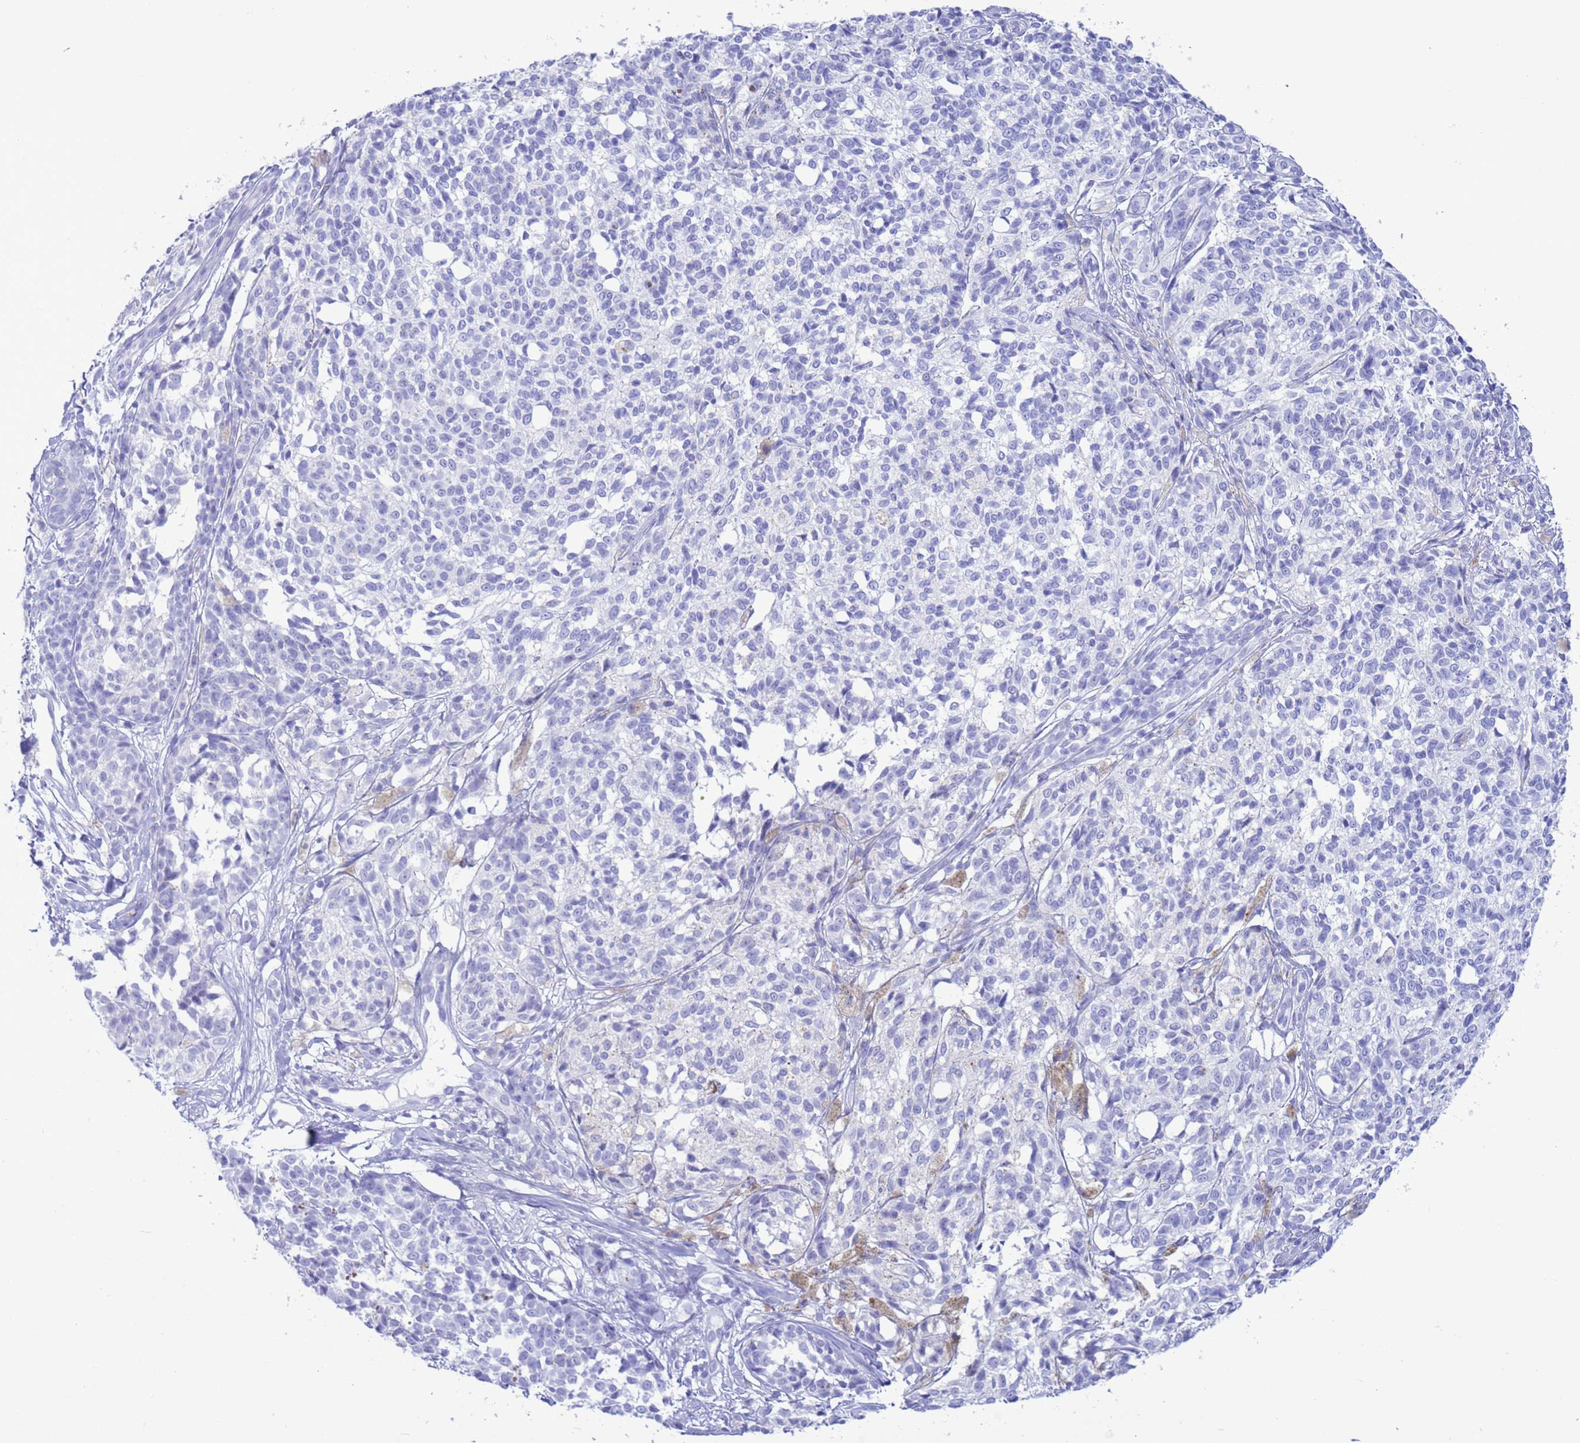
{"staining": {"intensity": "negative", "quantity": "none", "location": "none"}, "tissue": "melanoma", "cell_type": "Tumor cells", "image_type": "cancer", "snomed": [{"axis": "morphology", "description": "Malignant melanoma, NOS"}, {"axis": "topography", "description": "Skin of upper extremity"}], "caption": "DAB (3,3'-diaminobenzidine) immunohistochemical staining of melanoma exhibits no significant positivity in tumor cells.", "gene": "GSTM1", "patient": {"sex": "male", "age": 40}}